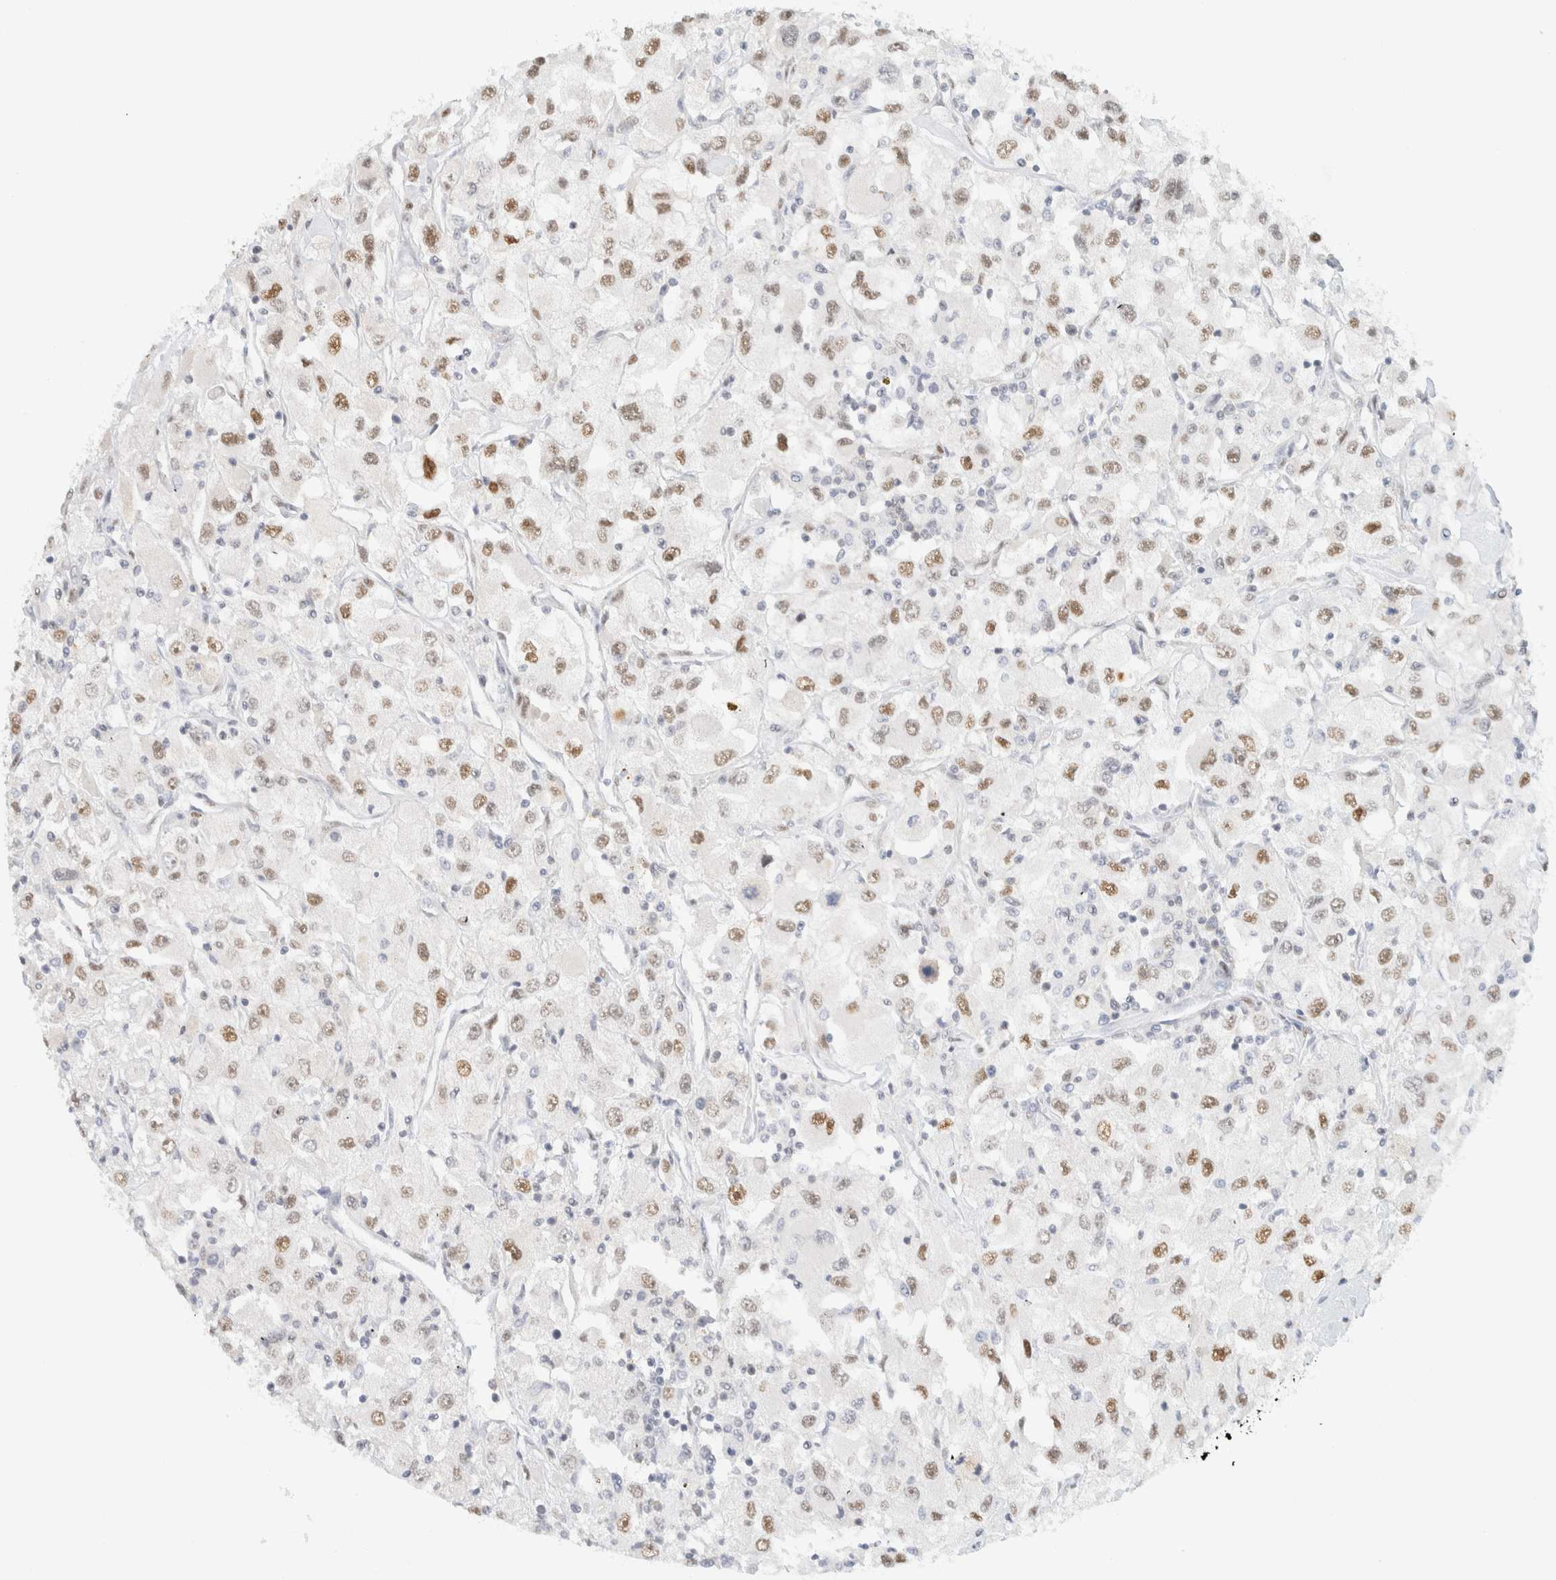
{"staining": {"intensity": "moderate", "quantity": "25%-75%", "location": "nuclear"}, "tissue": "renal cancer", "cell_type": "Tumor cells", "image_type": "cancer", "snomed": [{"axis": "morphology", "description": "Adenocarcinoma, NOS"}, {"axis": "topography", "description": "Kidney"}], "caption": "Moderate nuclear protein expression is appreciated in approximately 25%-75% of tumor cells in renal cancer.", "gene": "ZNF683", "patient": {"sex": "female", "age": 52}}